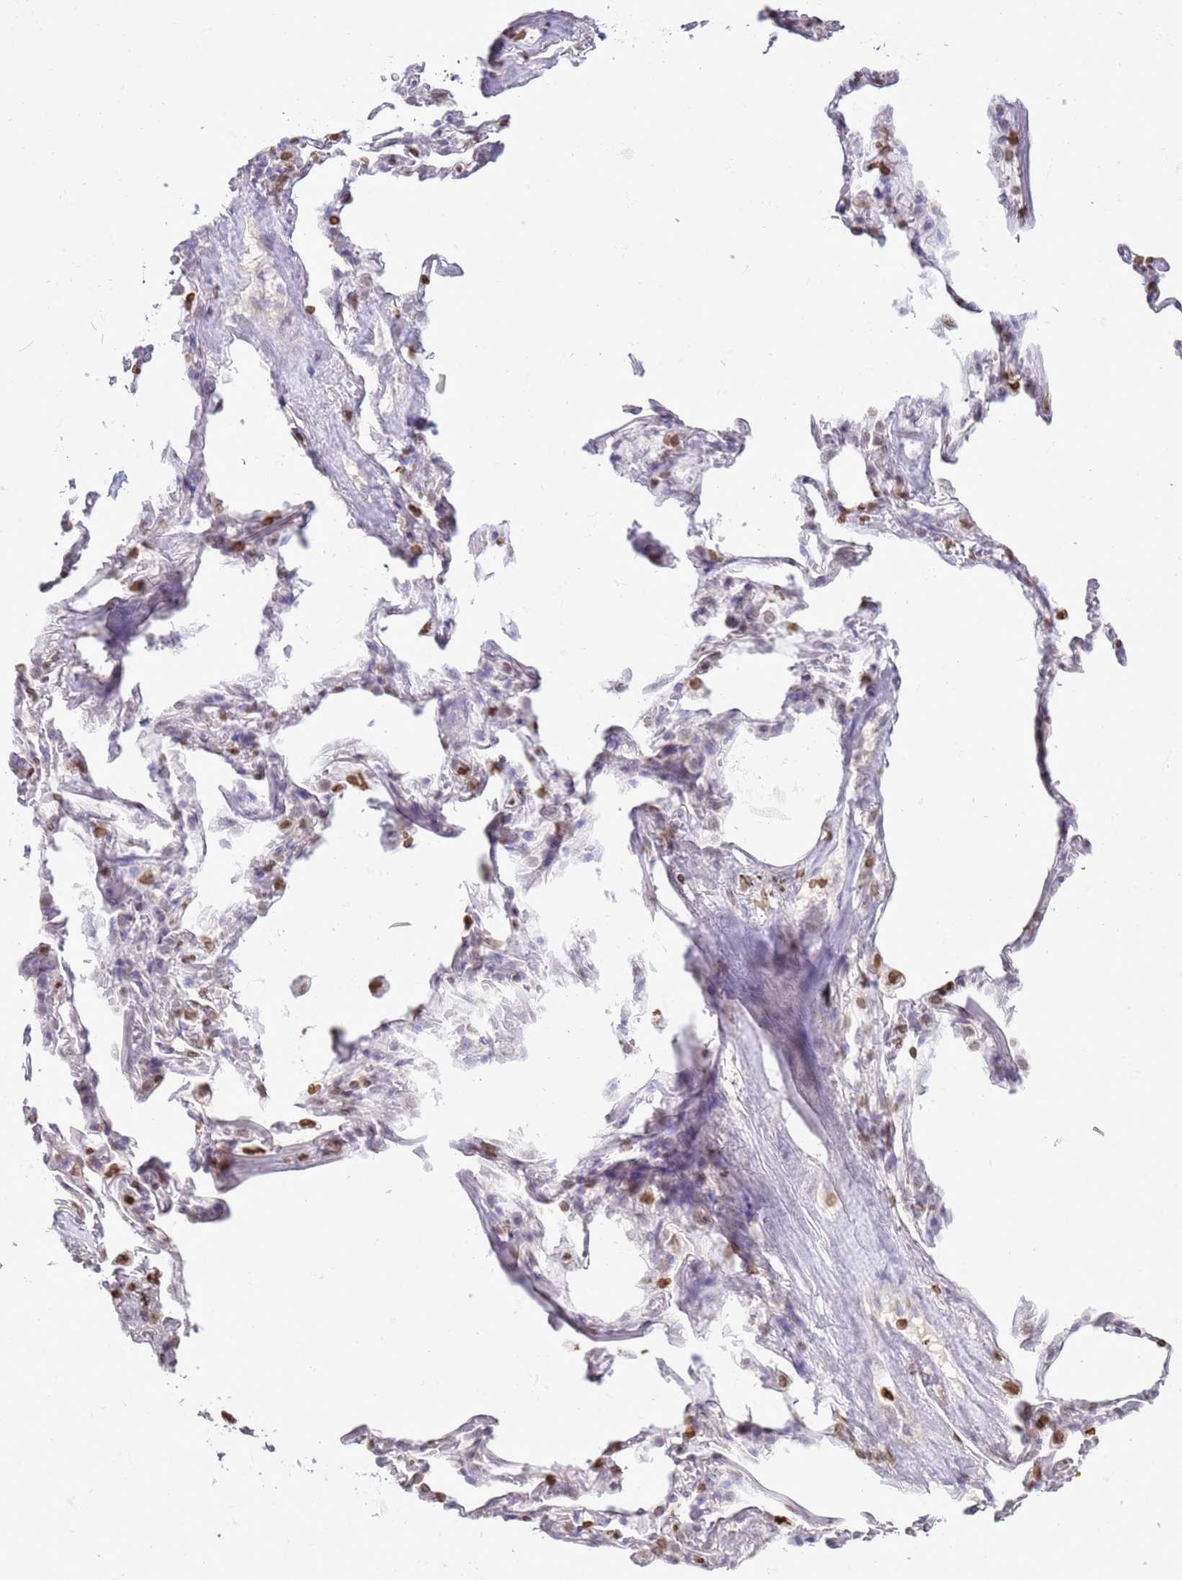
{"staining": {"intensity": "negative", "quantity": "none", "location": "none"}, "tissue": "adipose tissue", "cell_type": "Adipocytes", "image_type": "normal", "snomed": [{"axis": "morphology", "description": "Normal tissue, NOS"}, {"axis": "topography", "description": "Lymph node"}, {"axis": "topography", "description": "Bronchus"}], "caption": "A histopathology image of human adipose tissue is negative for staining in adipocytes. (Brightfield microscopy of DAB IHC at high magnification).", "gene": "DHX37", "patient": {"sex": "male", "age": 63}}